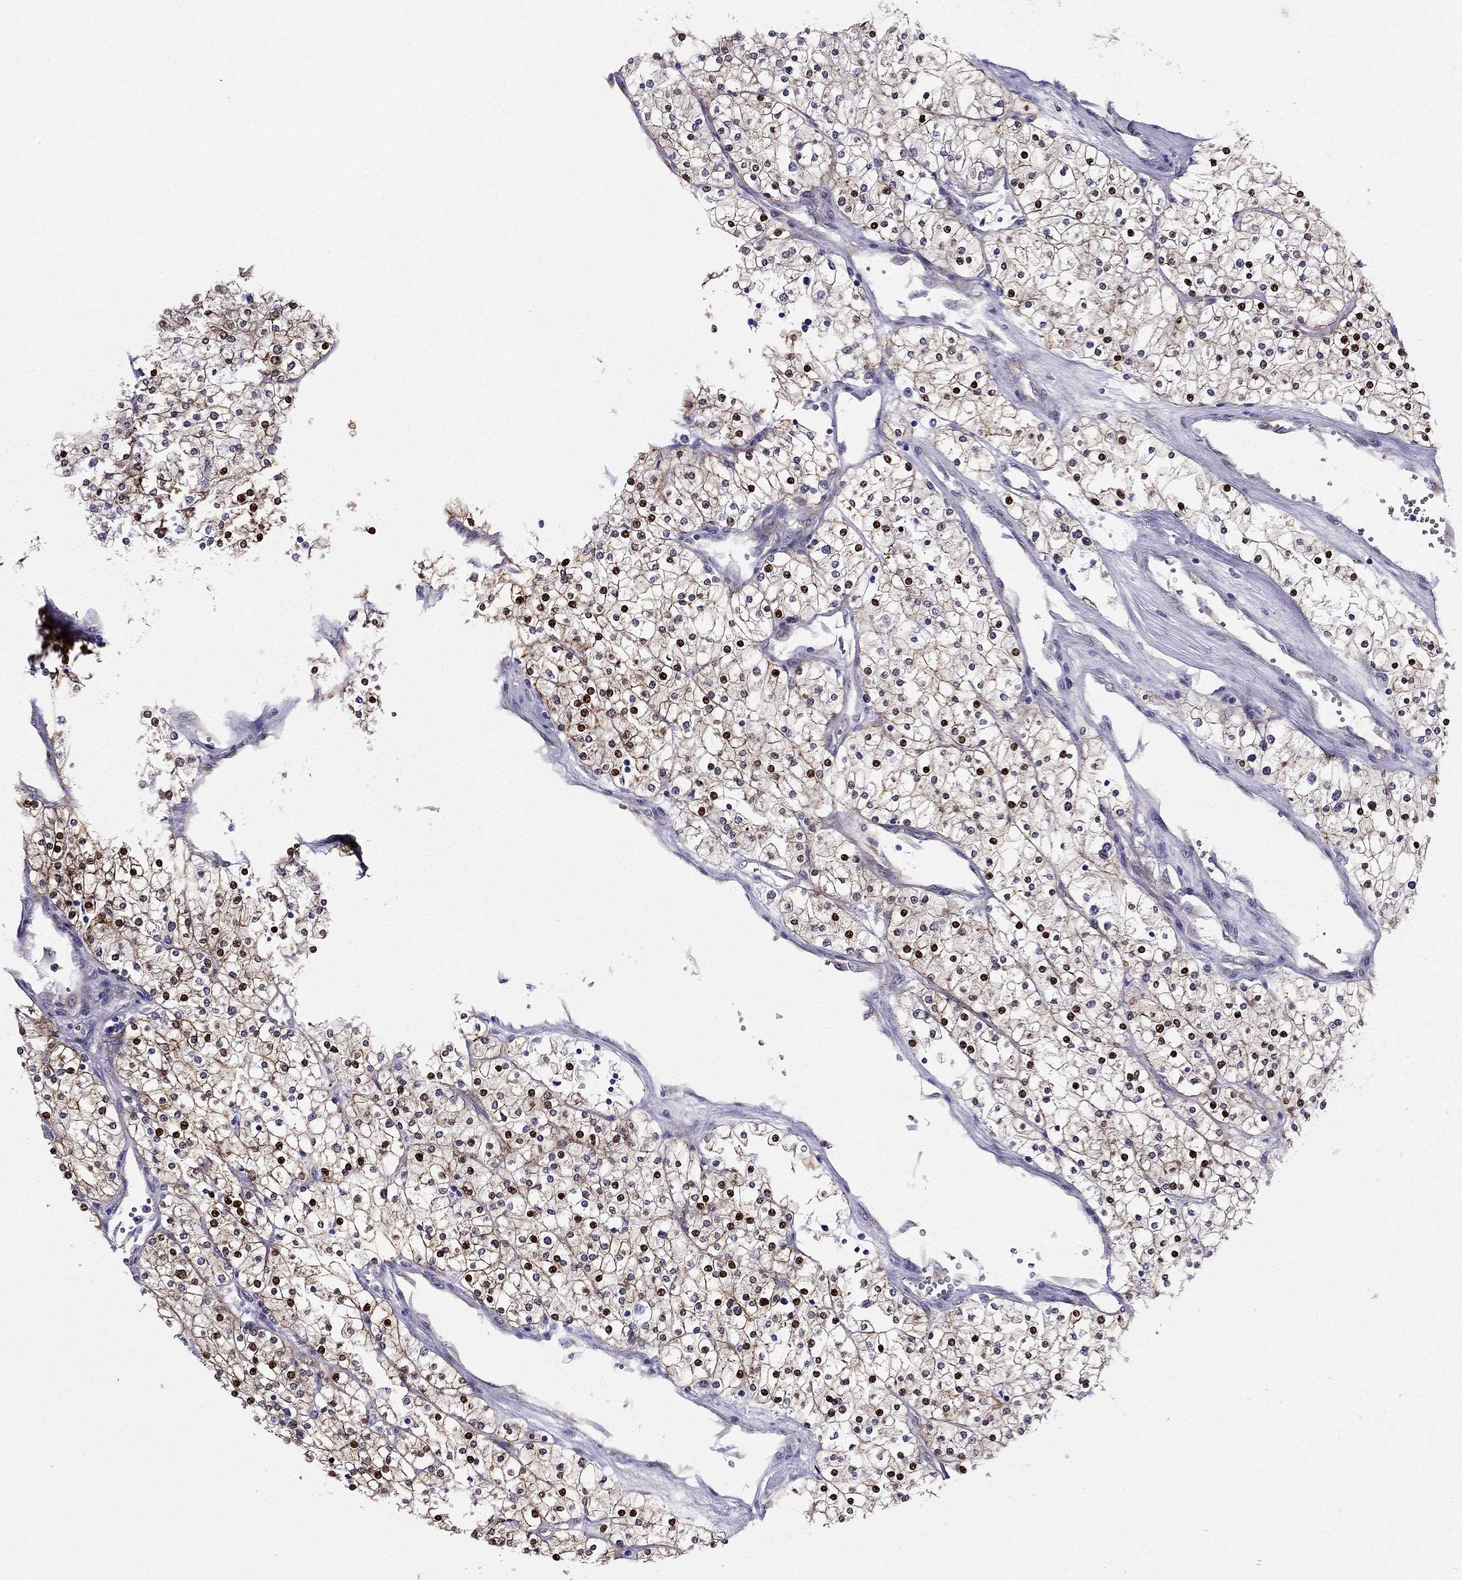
{"staining": {"intensity": "strong", "quantity": "<25%", "location": "nuclear"}, "tissue": "renal cancer", "cell_type": "Tumor cells", "image_type": "cancer", "snomed": [{"axis": "morphology", "description": "Adenocarcinoma, NOS"}, {"axis": "topography", "description": "Kidney"}], "caption": "Immunohistochemical staining of human adenocarcinoma (renal) demonstrates strong nuclear protein expression in about <25% of tumor cells. The staining was performed using DAB (3,3'-diaminobenzidine) to visualize the protein expression in brown, while the nuclei were stained in blue with hematoxylin (Magnification: 20x).", "gene": "ARHGEF28", "patient": {"sex": "male", "age": 80}}